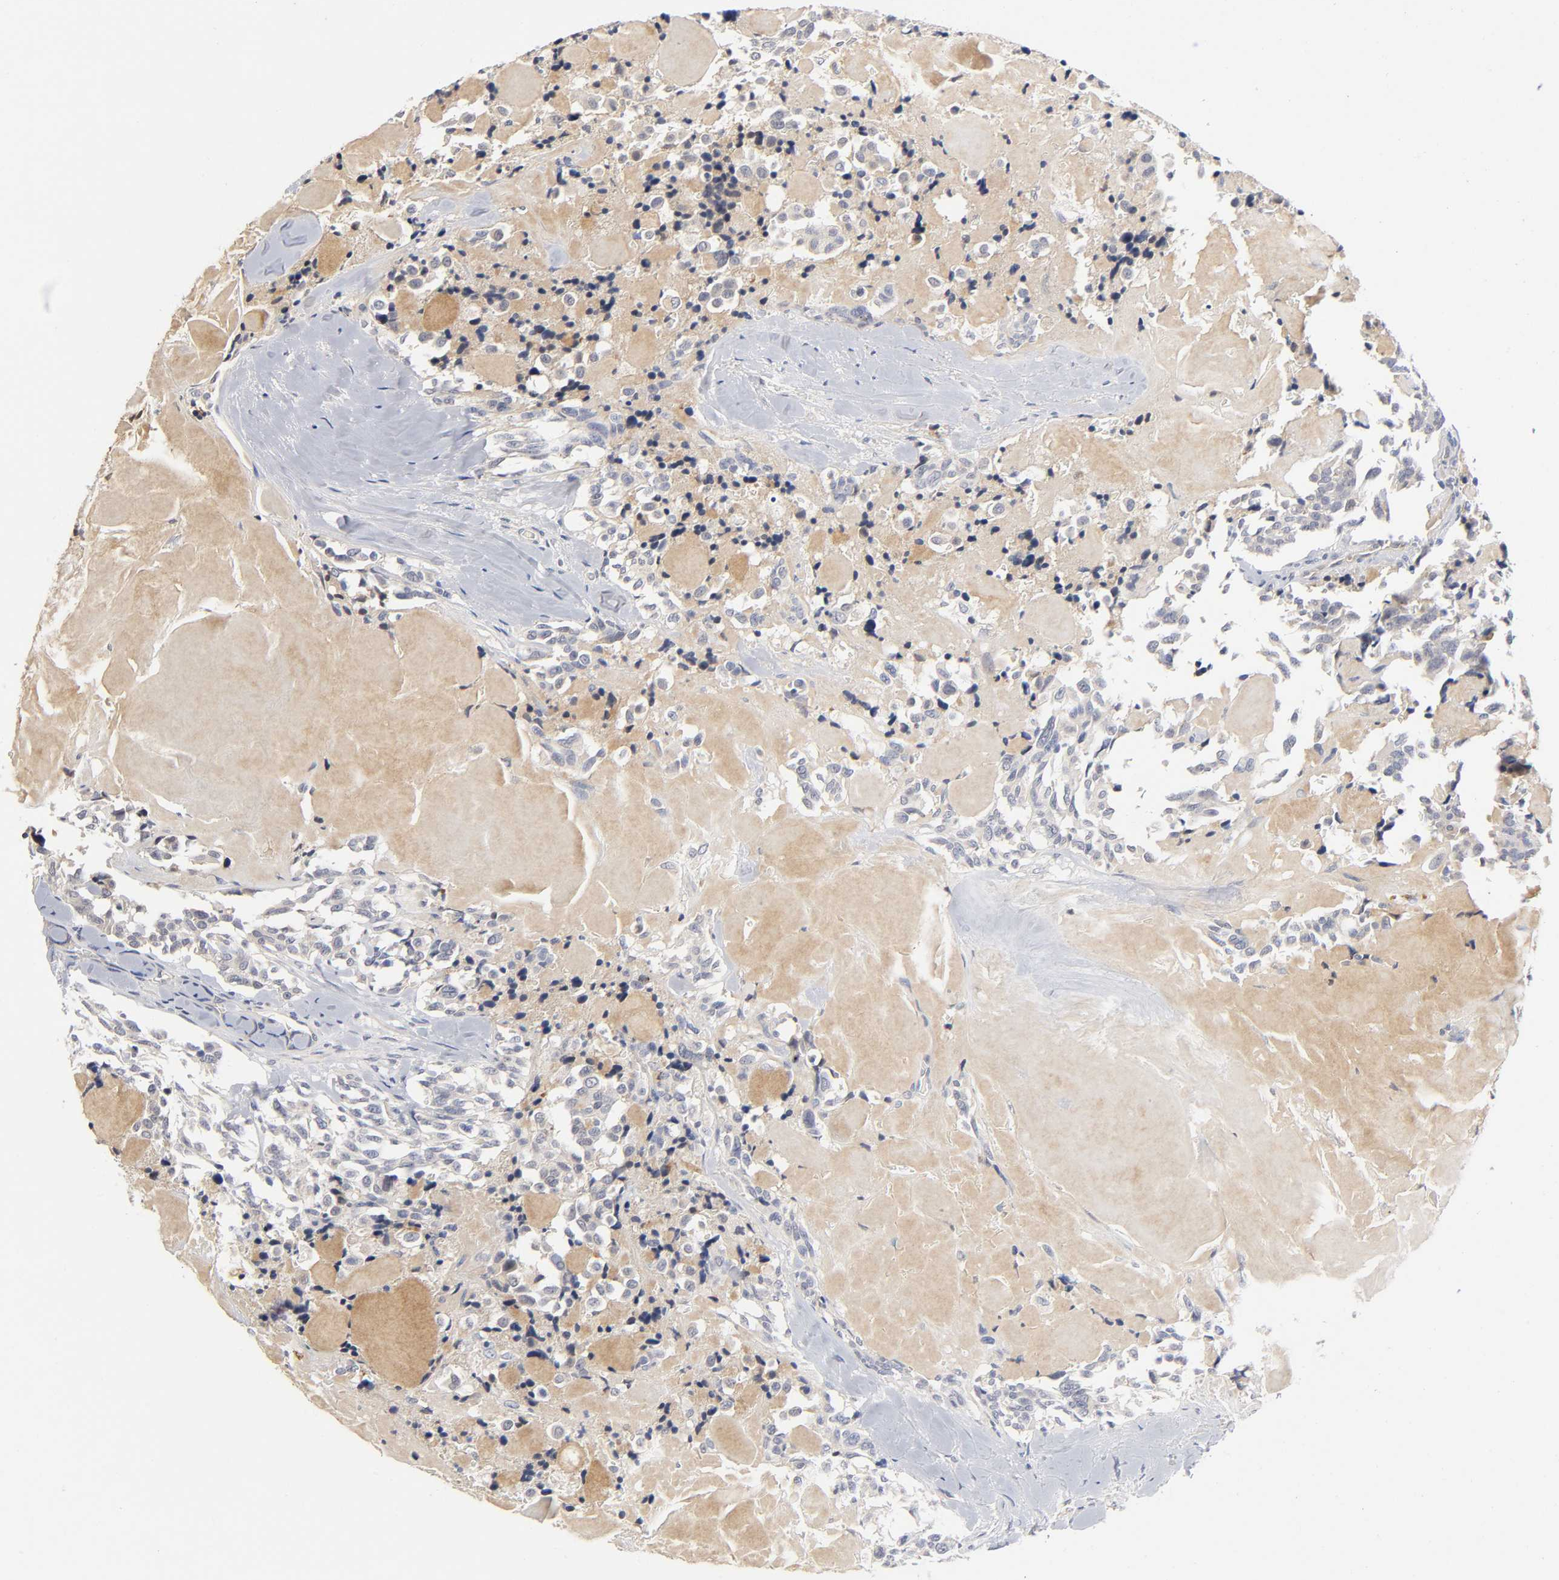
{"staining": {"intensity": "weak", "quantity": ">75%", "location": "cytoplasmic/membranous"}, "tissue": "thyroid cancer", "cell_type": "Tumor cells", "image_type": "cancer", "snomed": [{"axis": "morphology", "description": "Carcinoma, NOS"}, {"axis": "morphology", "description": "Carcinoid, malignant, NOS"}, {"axis": "topography", "description": "Thyroid gland"}], "caption": "This image shows IHC staining of human thyroid cancer (carcinoid (malignant)), with low weak cytoplasmic/membranous expression in approximately >75% of tumor cells.", "gene": "NOVA1", "patient": {"sex": "male", "age": 33}}